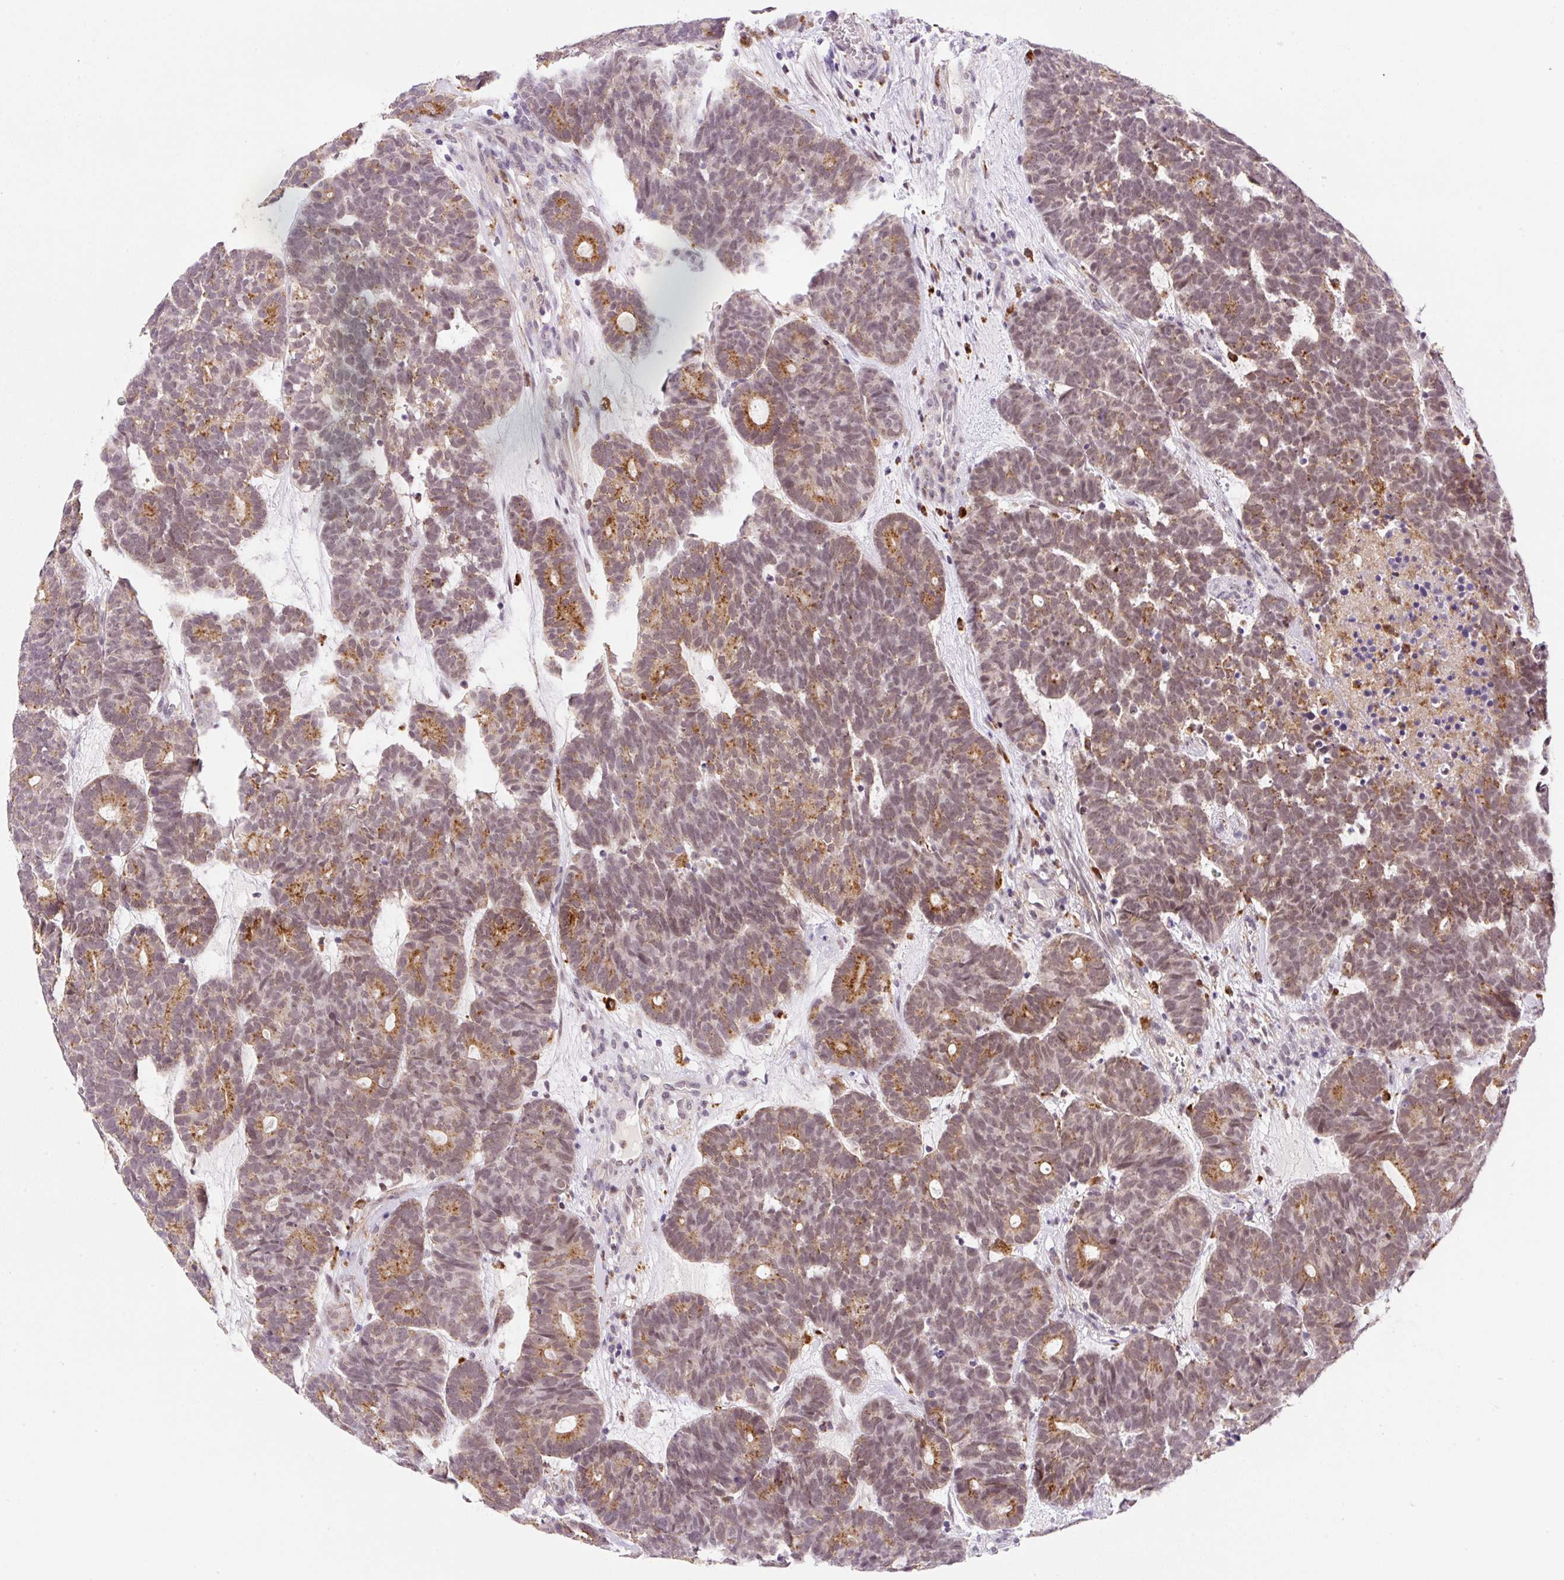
{"staining": {"intensity": "moderate", "quantity": "25%-75%", "location": "cytoplasmic/membranous"}, "tissue": "head and neck cancer", "cell_type": "Tumor cells", "image_type": "cancer", "snomed": [{"axis": "morphology", "description": "Adenocarcinoma, NOS"}, {"axis": "topography", "description": "Head-Neck"}], "caption": "IHC photomicrograph of neoplastic tissue: head and neck cancer stained using immunohistochemistry demonstrates medium levels of moderate protein expression localized specifically in the cytoplasmic/membranous of tumor cells, appearing as a cytoplasmic/membranous brown color.", "gene": "CEBPZOS", "patient": {"sex": "female", "age": 81}}